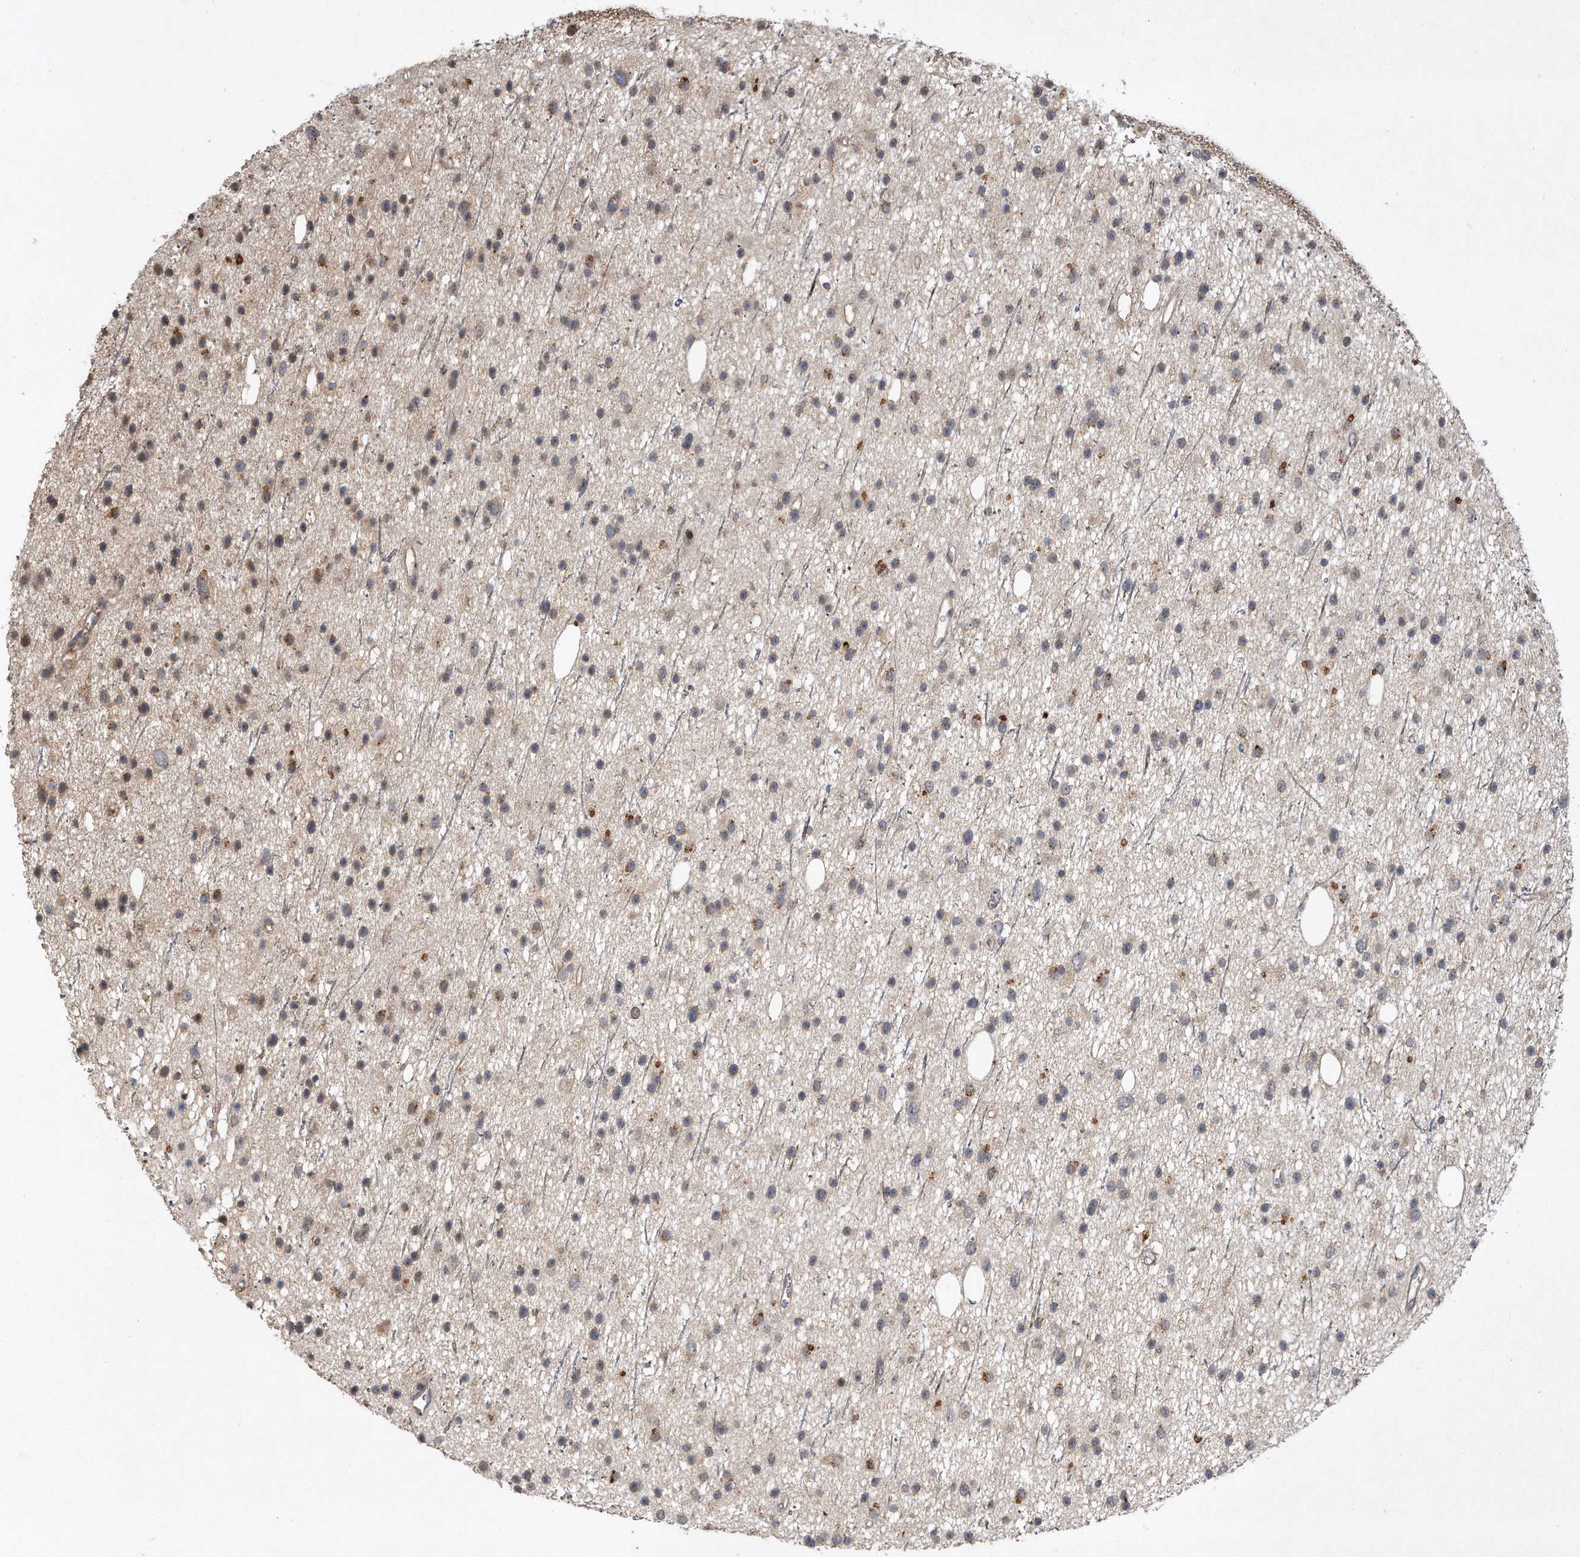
{"staining": {"intensity": "weak", "quantity": "25%-75%", "location": "cytoplasmic/membranous"}, "tissue": "glioma", "cell_type": "Tumor cells", "image_type": "cancer", "snomed": [{"axis": "morphology", "description": "Glioma, malignant, Low grade"}, {"axis": "topography", "description": "Cerebral cortex"}], "caption": "Immunohistochemistry (IHC) (DAB) staining of human glioma demonstrates weak cytoplasmic/membranous protein staining in approximately 25%-75% of tumor cells.", "gene": "PGBD2", "patient": {"sex": "female", "age": 39}}